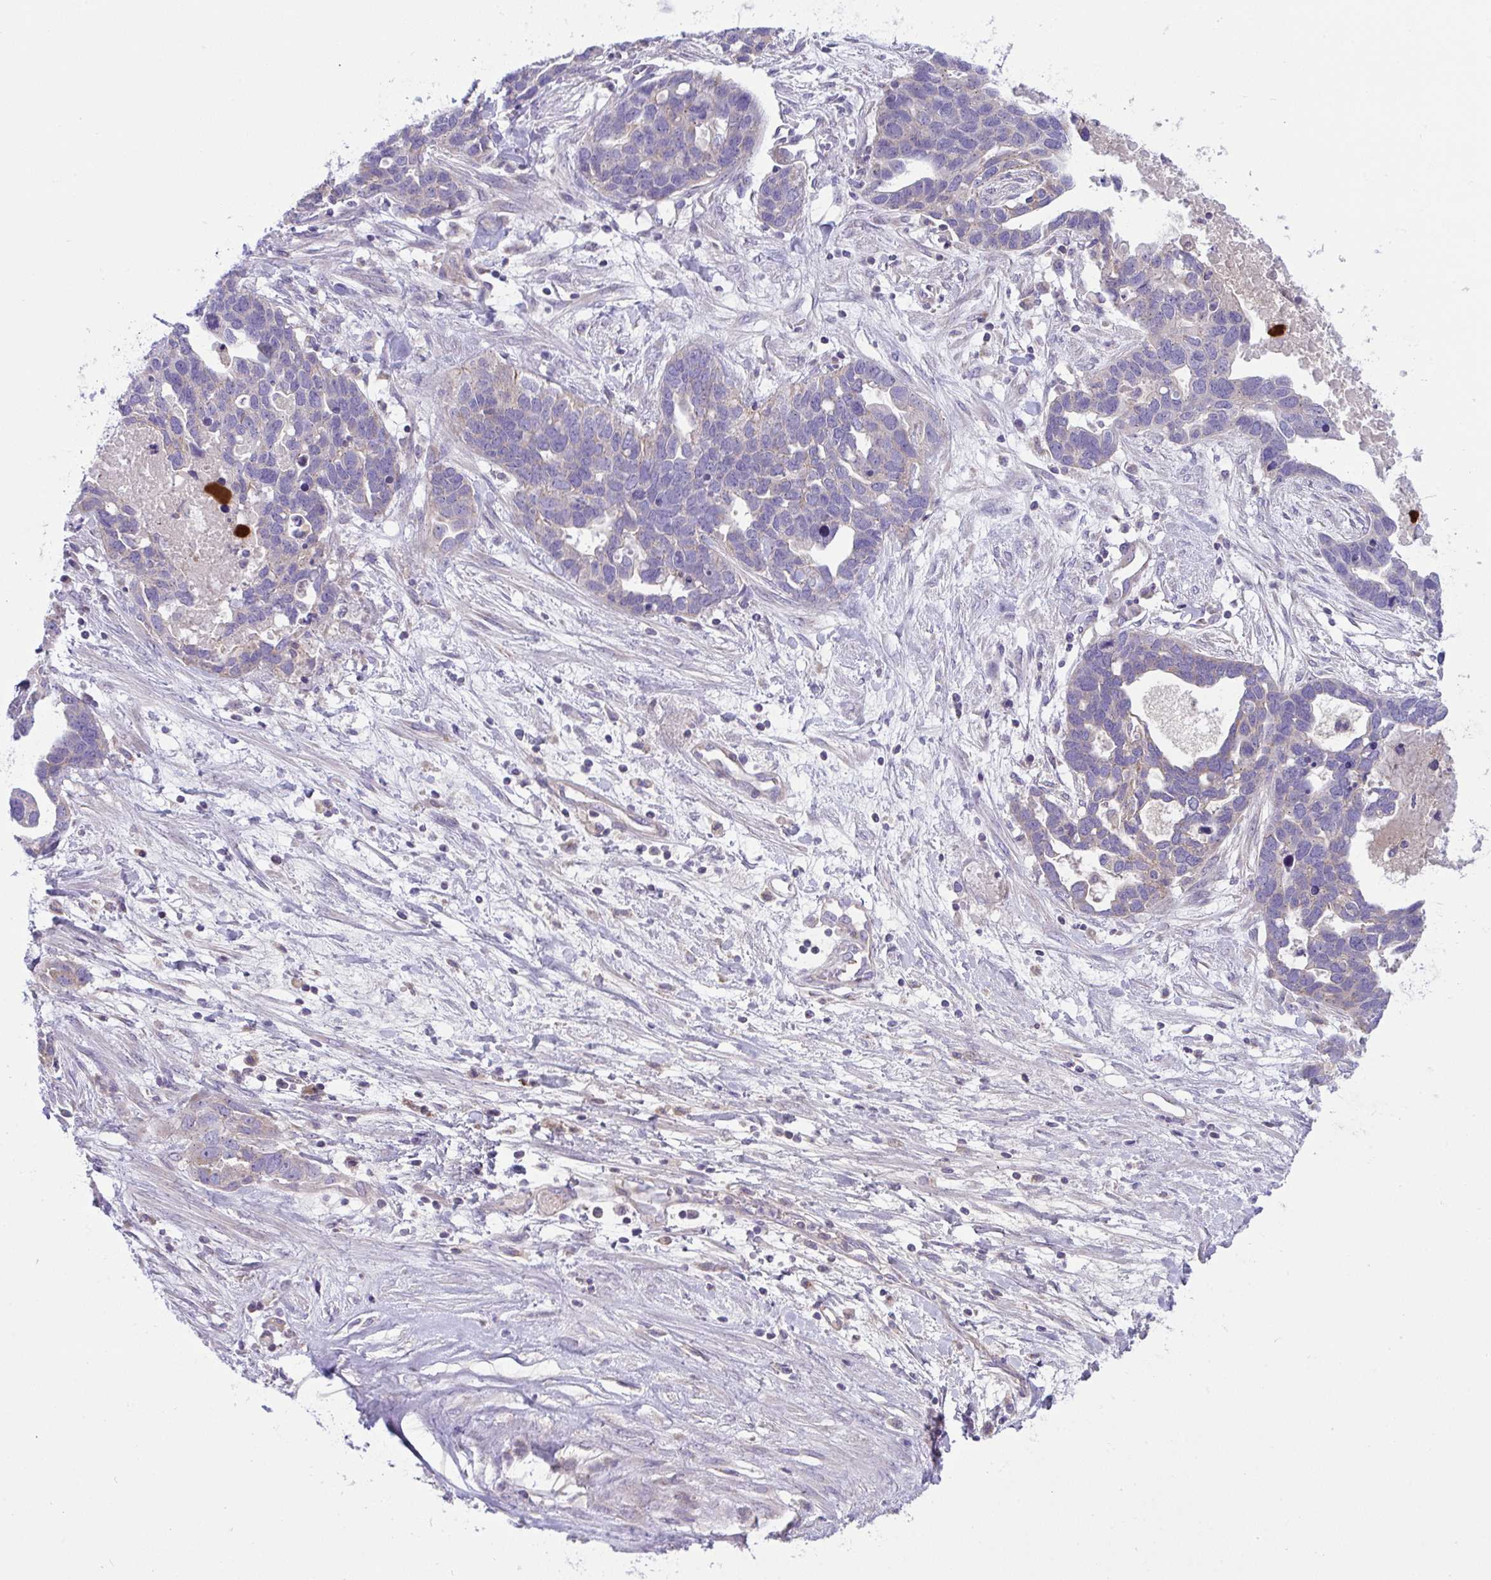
{"staining": {"intensity": "moderate", "quantity": "<25%", "location": "cytoplasmic/membranous"}, "tissue": "ovarian cancer", "cell_type": "Tumor cells", "image_type": "cancer", "snomed": [{"axis": "morphology", "description": "Cystadenocarcinoma, serous, NOS"}, {"axis": "topography", "description": "Ovary"}], "caption": "A photomicrograph of human ovarian cancer stained for a protein displays moderate cytoplasmic/membranous brown staining in tumor cells.", "gene": "PLA2G12B", "patient": {"sex": "female", "age": 54}}